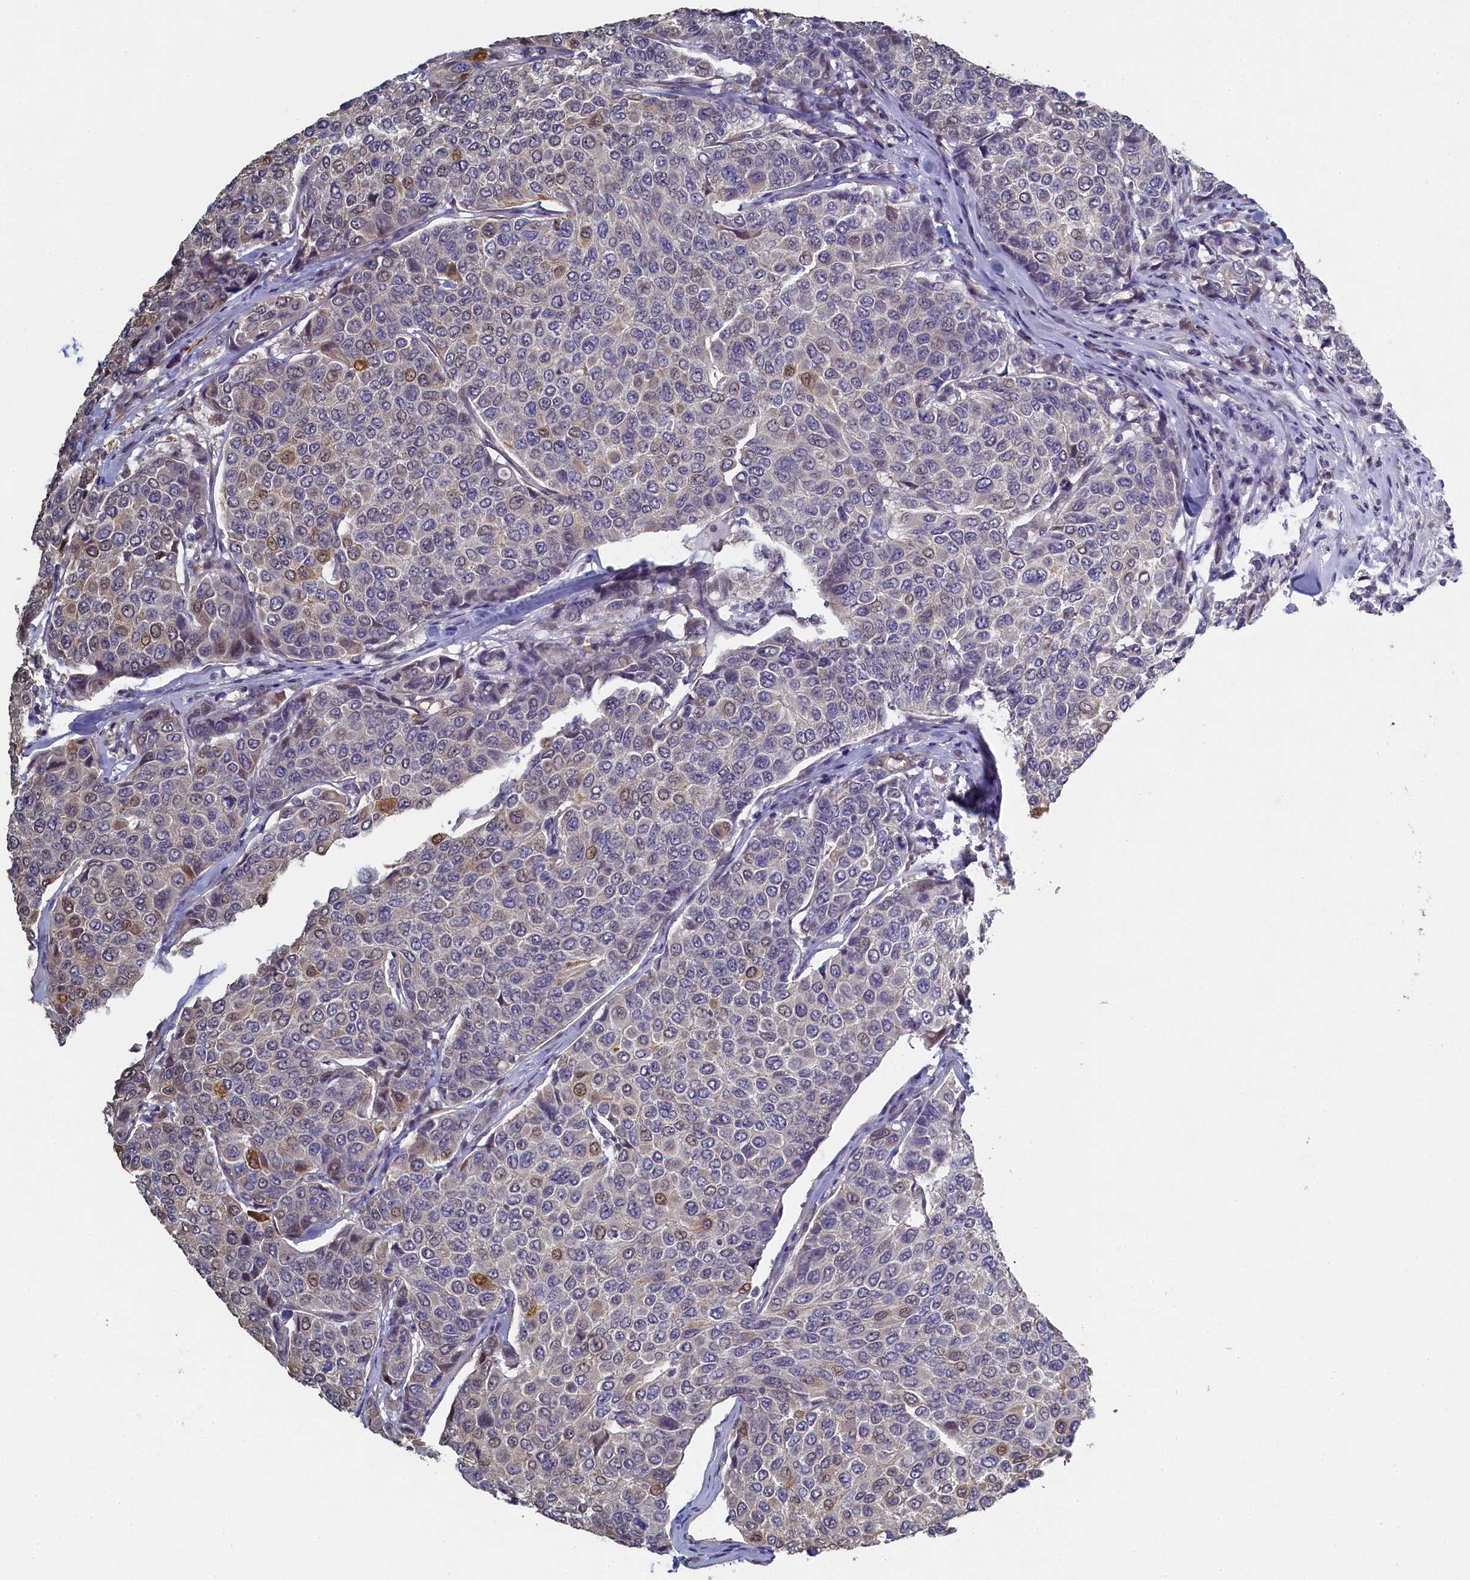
{"staining": {"intensity": "moderate", "quantity": "<25%", "location": "nuclear"}, "tissue": "breast cancer", "cell_type": "Tumor cells", "image_type": "cancer", "snomed": [{"axis": "morphology", "description": "Duct carcinoma"}, {"axis": "topography", "description": "Breast"}], "caption": "This is an image of immunohistochemistry staining of invasive ductal carcinoma (breast), which shows moderate positivity in the nuclear of tumor cells.", "gene": "DIXDC1", "patient": {"sex": "female", "age": 55}}